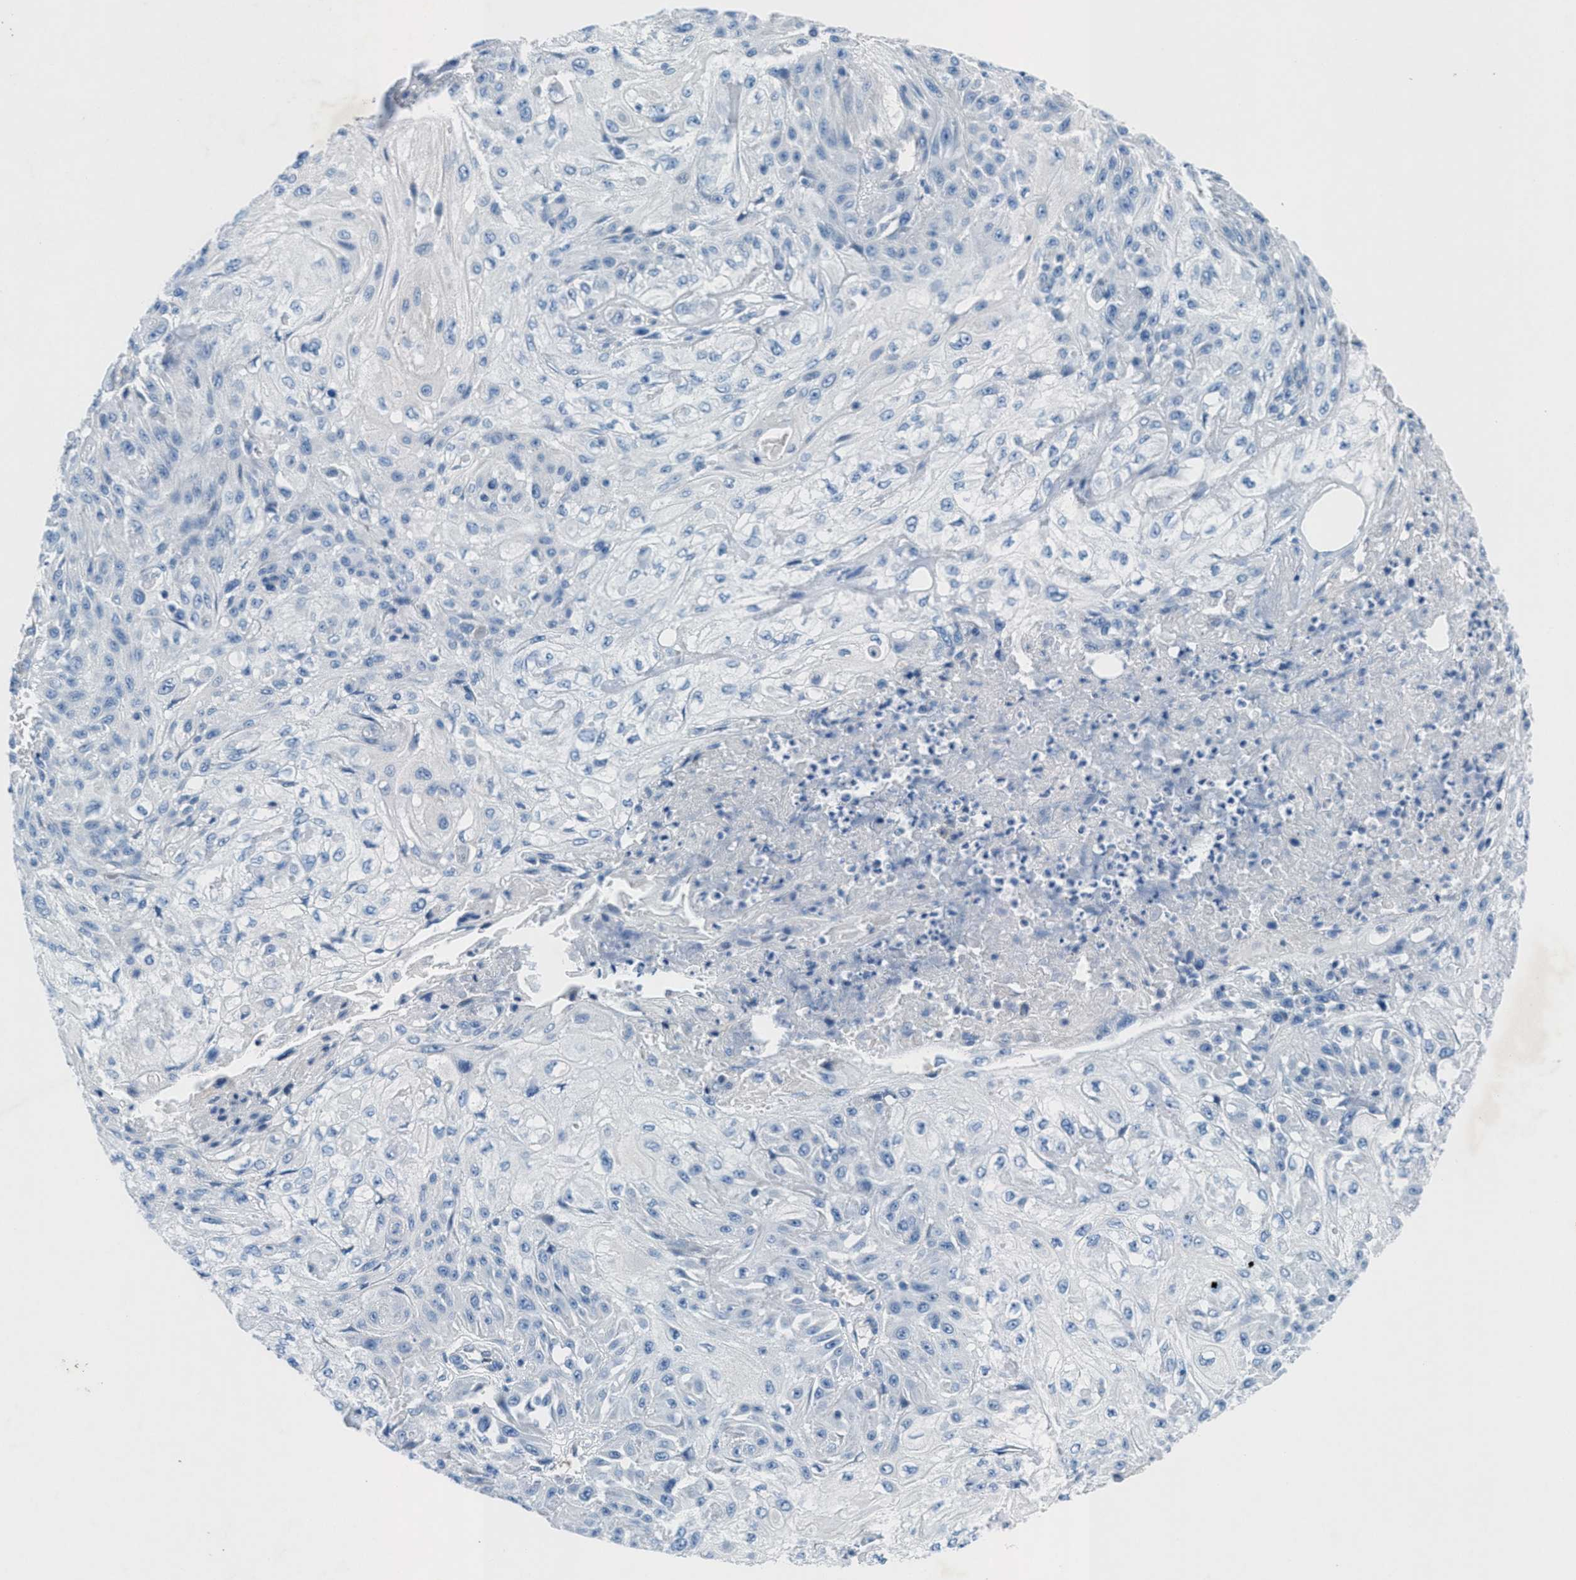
{"staining": {"intensity": "negative", "quantity": "none", "location": "none"}, "tissue": "skin cancer", "cell_type": "Tumor cells", "image_type": "cancer", "snomed": [{"axis": "morphology", "description": "Squamous cell carcinoma, NOS"}, {"axis": "morphology", "description": "Squamous cell carcinoma, metastatic, NOS"}, {"axis": "topography", "description": "Skin"}, {"axis": "topography", "description": "Lymph node"}], "caption": "Tumor cells show no significant expression in squamous cell carcinoma (skin).", "gene": "GALNT17", "patient": {"sex": "male", "age": 75}}